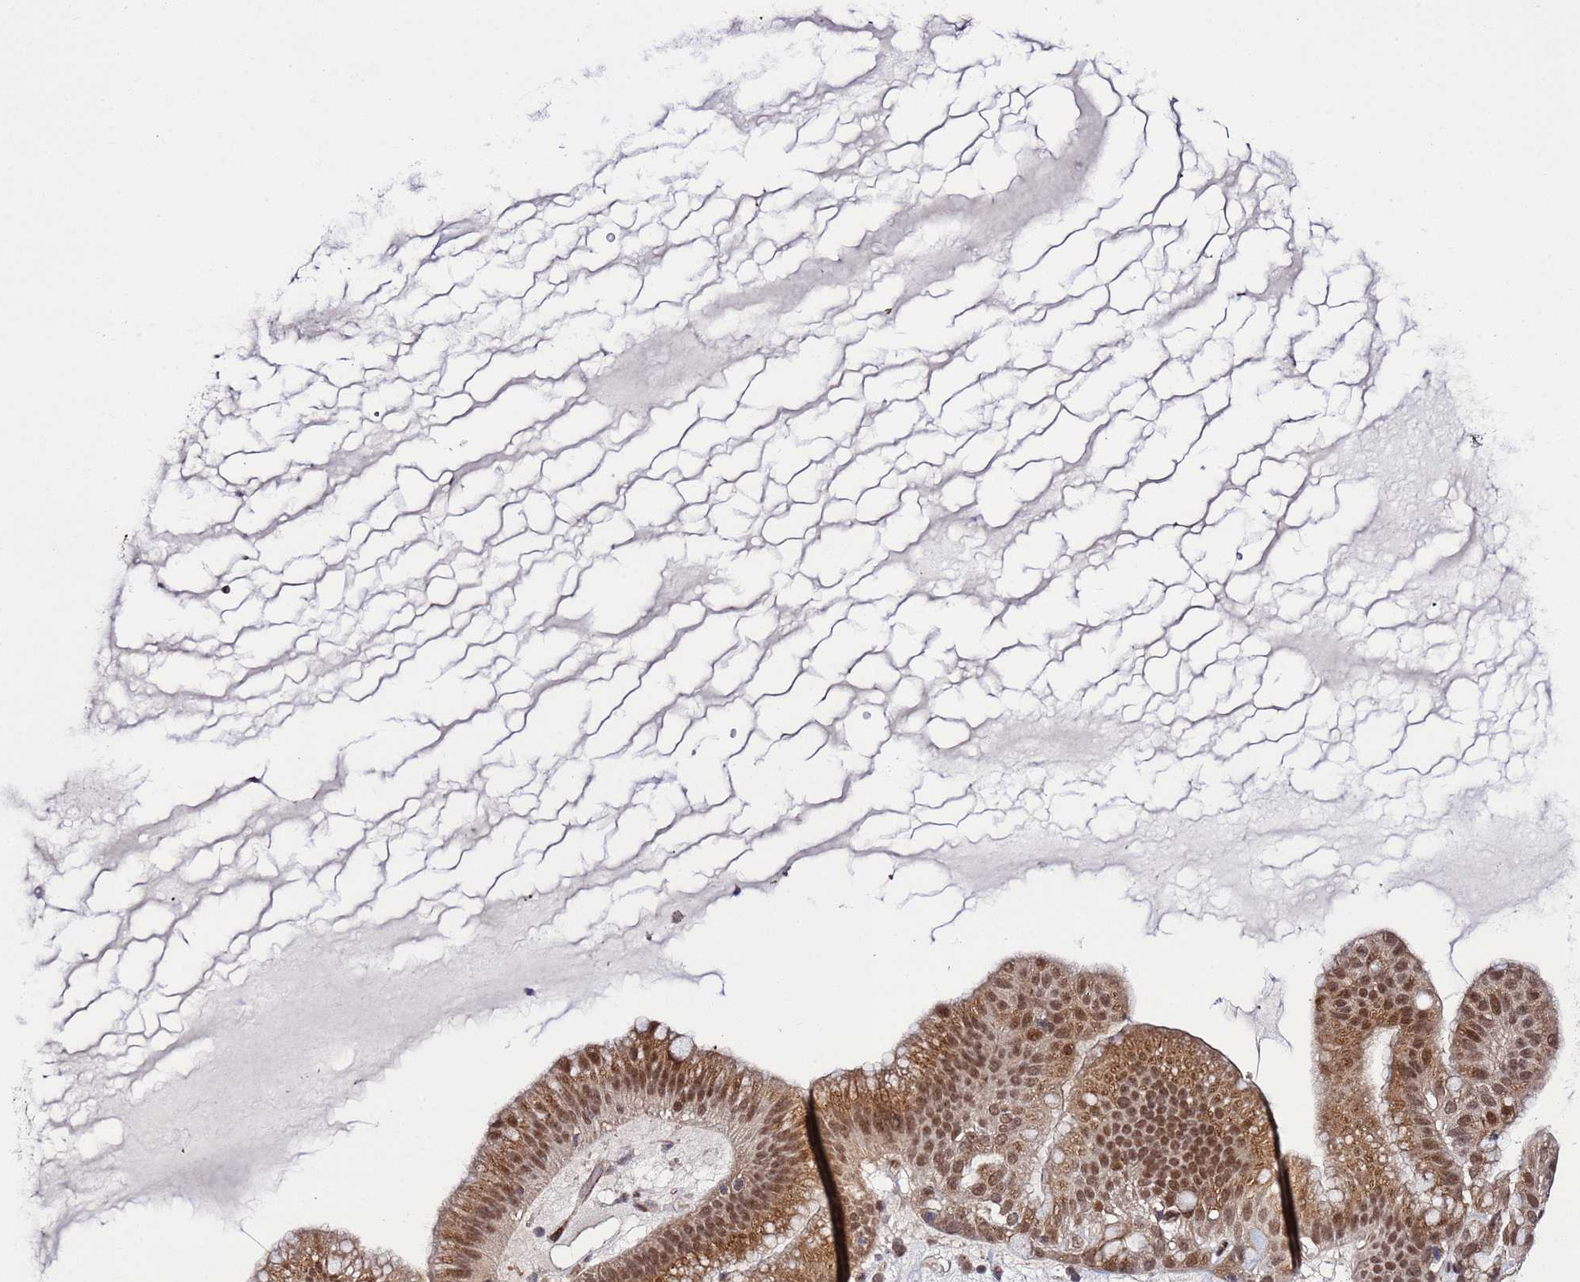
{"staining": {"intensity": "moderate", "quantity": ">75%", "location": "cytoplasmic/membranous,nuclear"}, "tissue": "ovarian cancer", "cell_type": "Tumor cells", "image_type": "cancer", "snomed": [{"axis": "morphology", "description": "Cystadenocarcinoma, mucinous, NOS"}, {"axis": "topography", "description": "Ovary"}], "caption": "Immunohistochemical staining of human ovarian mucinous cystadenocarcinoma shows medium levels of moderate cytoplasmic/membranous and nuclear staining in approximately >75% of tumor cells.", "gene": "POLR2D", "patient": {"sex": "female", "age": 61}}